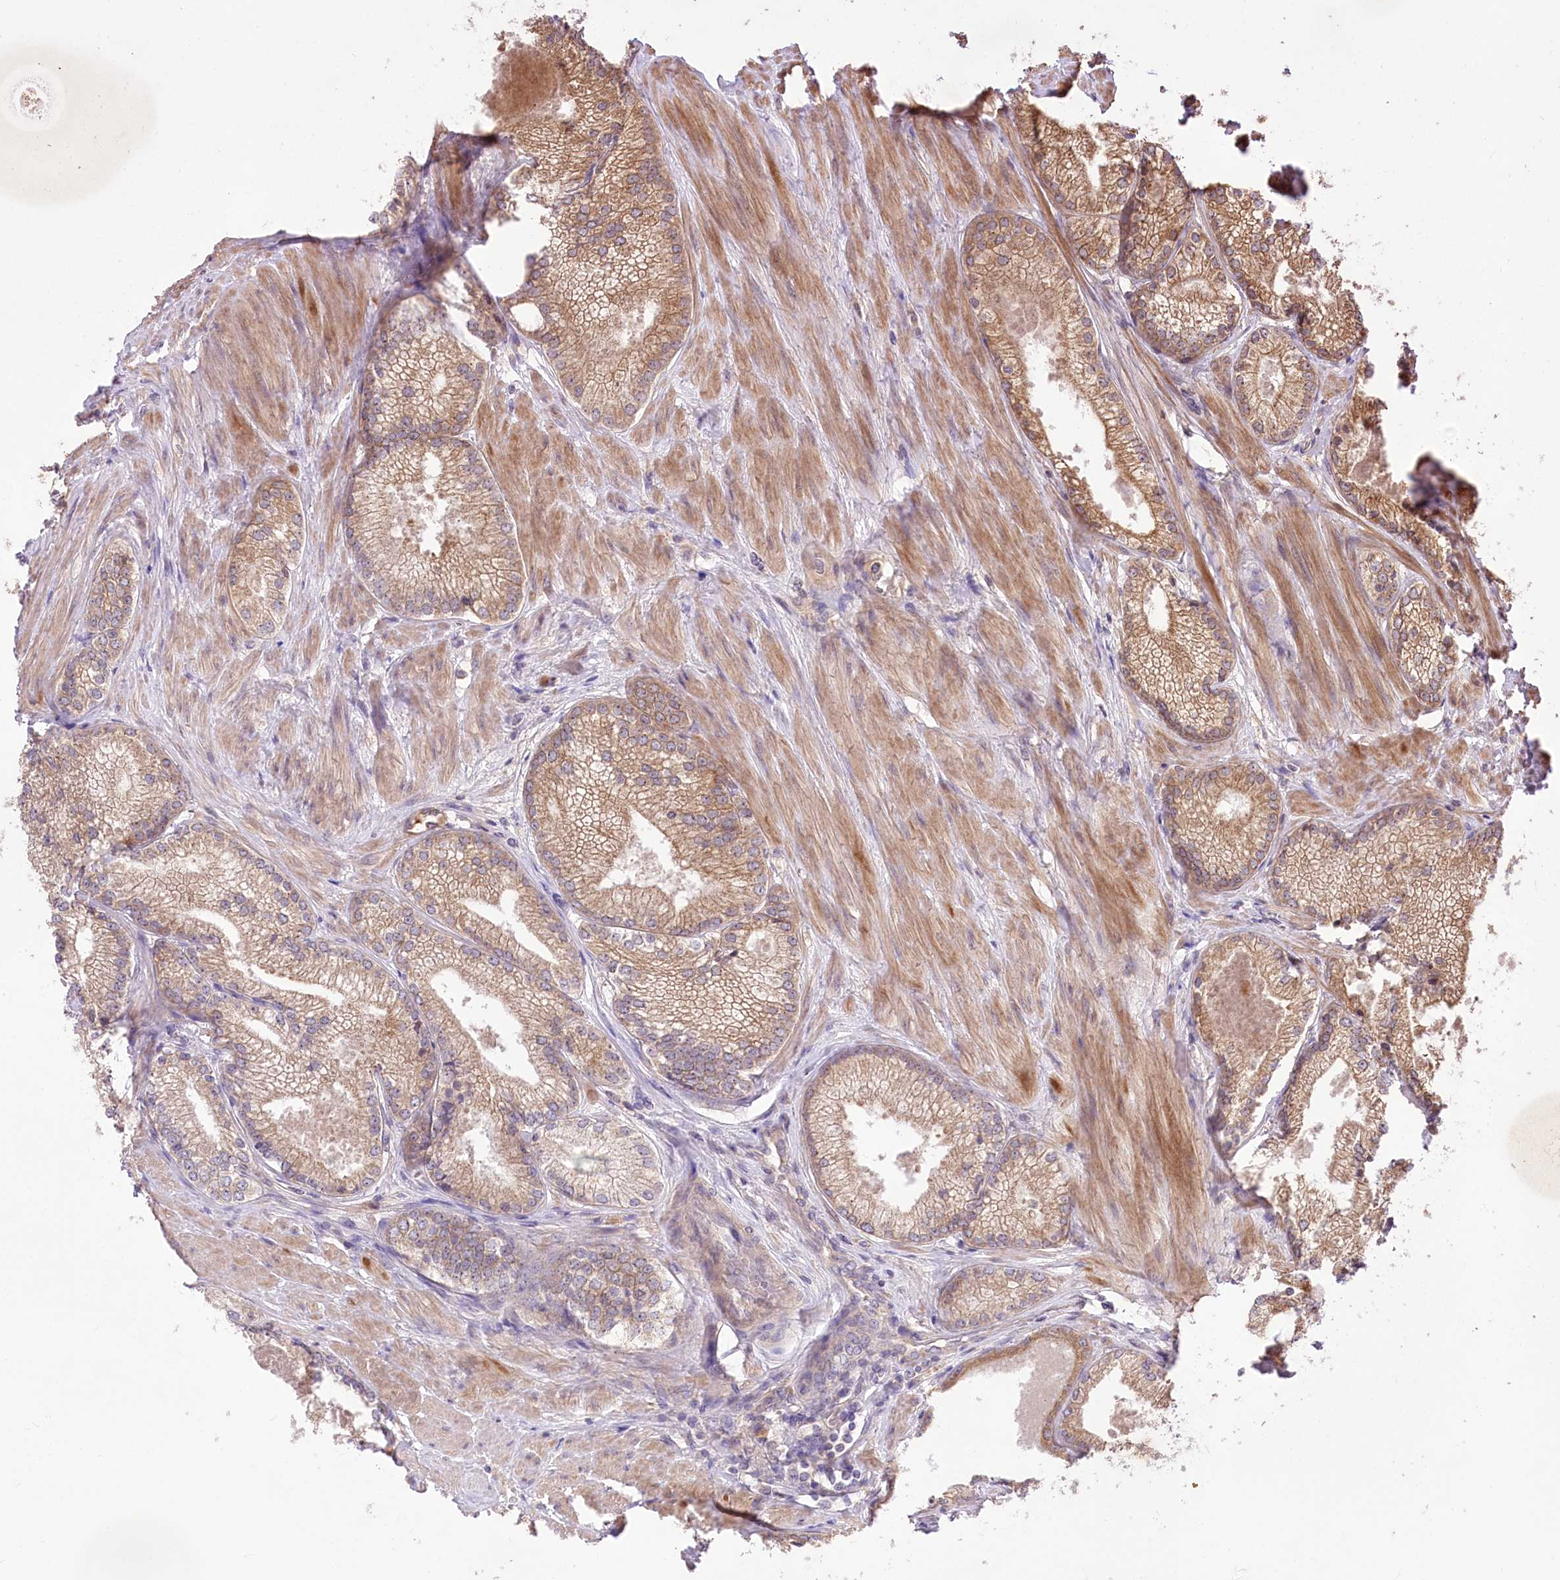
{"staining": {"intensity": "moderate", "quantity": ">75%", "location": "cytoplasmic/membranous"}, "tissue": "prostate cancer", "cell_type": "Tumor cells", "image_type": "cancer", "snomed": [{"axis": "morphology", "description": "Adenocarcinoma, High grade"}, {"axis": "topography", "description": "Prostate"}], "caption": "The histopathology image demonstrates a brown stain indicating the presence of a protein in the cytoplasmic/membranous of tumor cells in adenocarcinoma (high-grade) (prostate).", "gene": "HELT", "patient": {"sex": "male", "age": 66}}